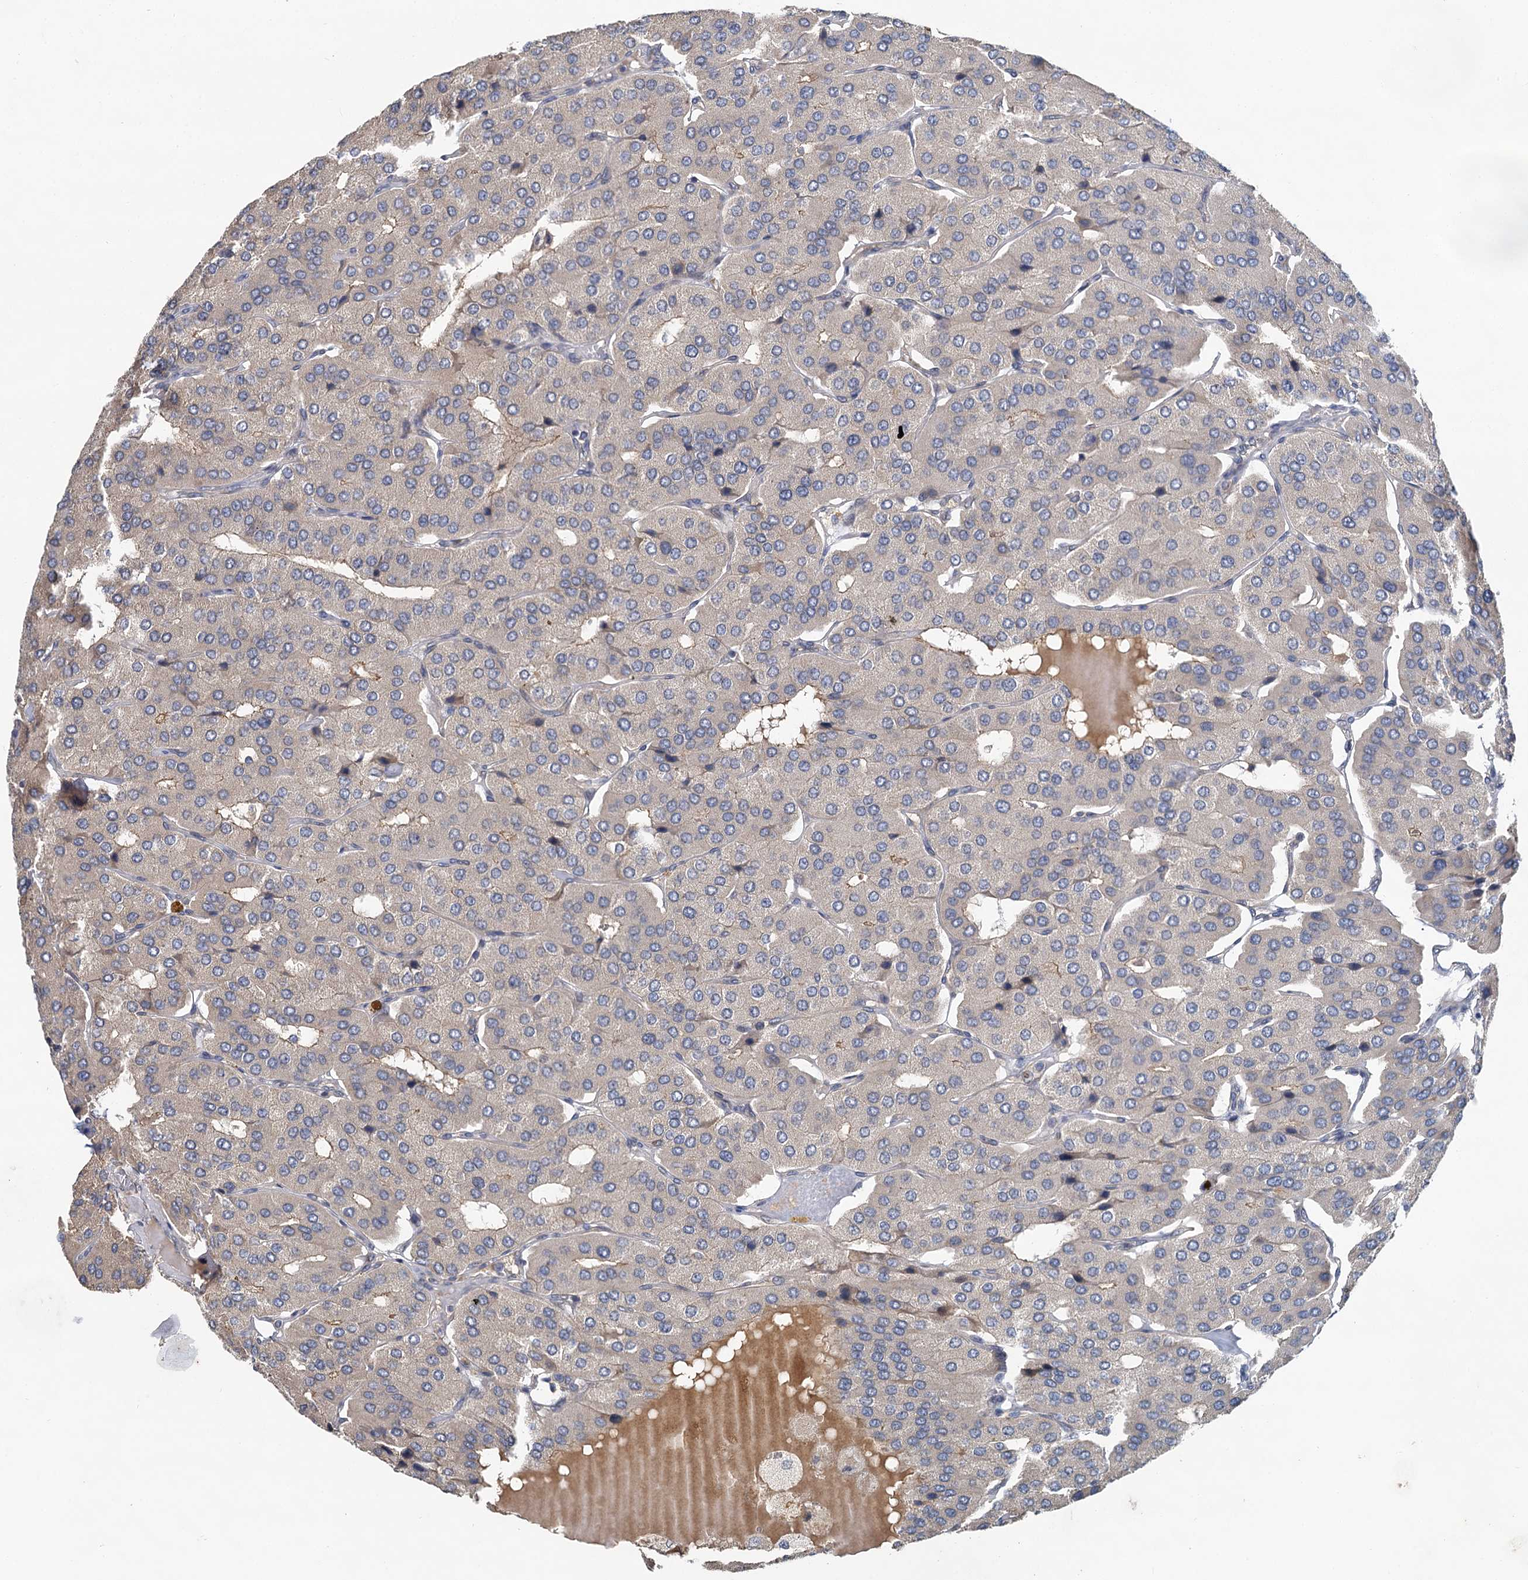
{"staining": {"intensity": "negative", "quantity": "none", "location": "none"}, "tissue": "parathyroid gland", "cell_type": "Glandular cells", "image_type": "normal", "snomed": [{"axis": "morphology", "description": "Normal tissue, NOS"}, {"axis": "morphology", "description": "Adenoma, NOS"}, {"axis": "topography", "description": "Parathyroid gland"}], "caption": "Human parathyroid gland stained for a protein using immunohistochemistry displays no positivity in glandular cells.", "gene": "ZNF324", "patient": {"sex": "female", "age": 86}}